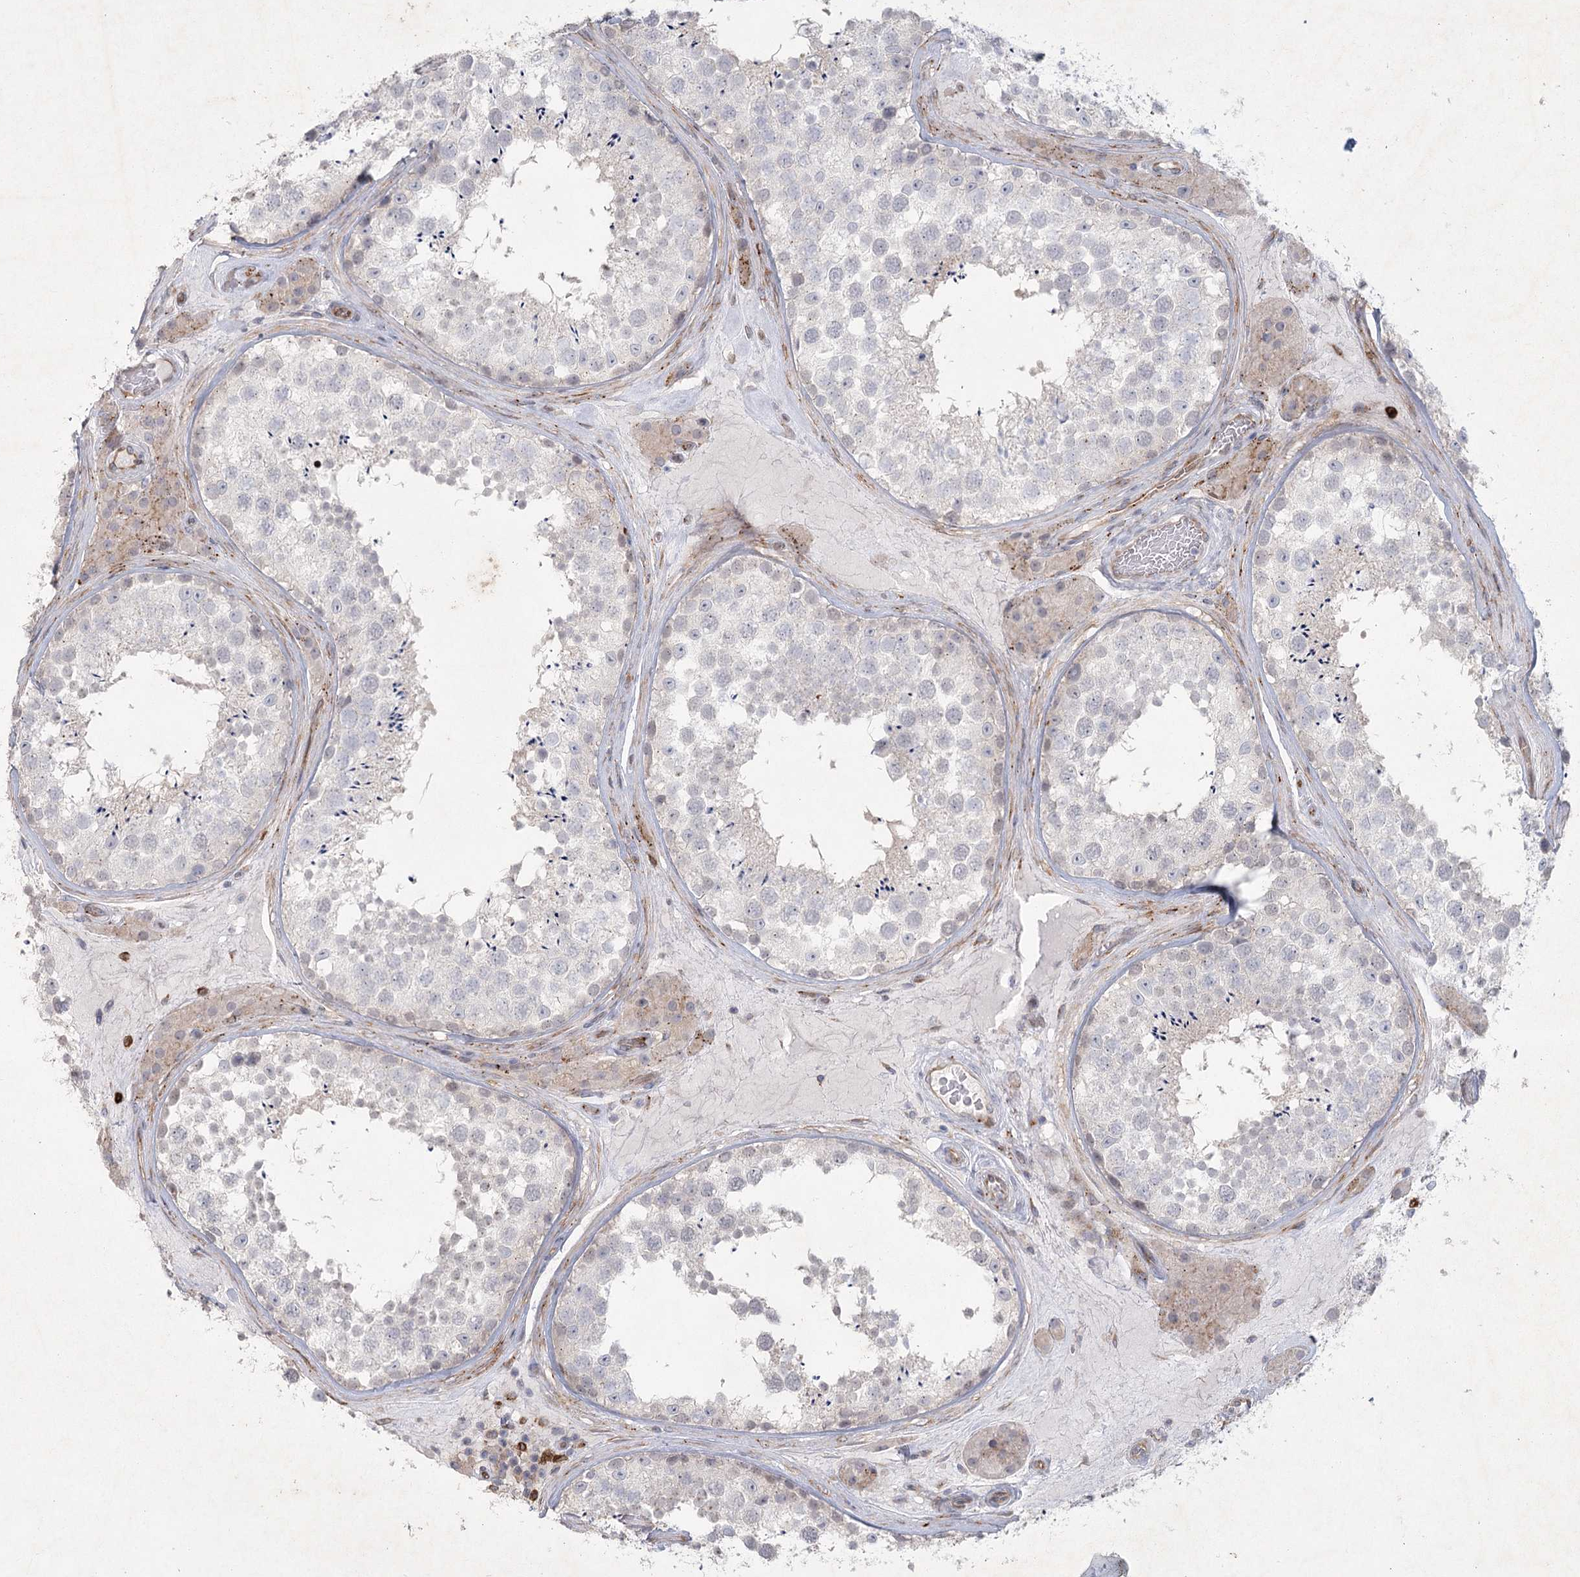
{"staining": {"intensity": "moderate", "quantity": "<25%", "location": "cytoplasmic/membranous"}, "tissue": "testis", "cell_type": "Cells in seminiferous ducts", "image_type": "normal", "snomed": [{"axis": "morphology", "description": "Normal tissue, NOS"}, {"axis": "topography", "description": "Testis"}], "caption": "A histopathology image of human testis stained for a protein demonstrates moderate cytoplasmic/membranous brown staining in cells in seminiferous ducts.", "gene": "FAM110C", "patient": {"sex": "male", "age": 46}}